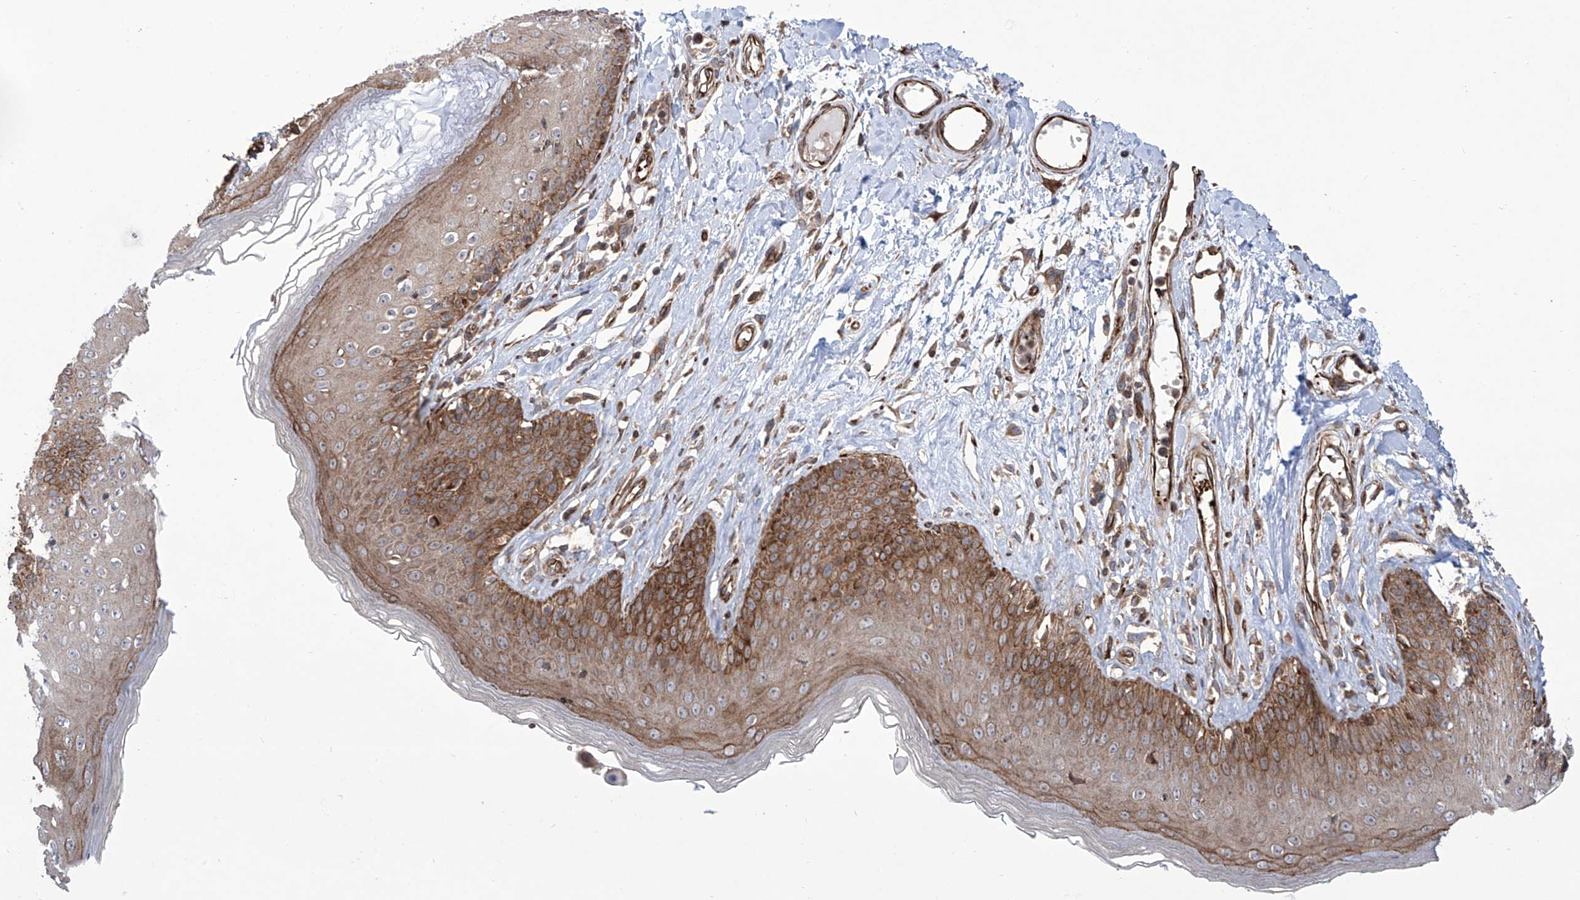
{"staining": {"intensity": "moderate", "quantity": ">75%", "location": "cytoplasmic/membranous"}, "tissue": "skin", "cell_type": "Epidermal cells", "image_type": "normal", "snomed": [{"axis": "morphology", "description": "Normal tissue, NOS"}, {"axis": "morphology", "description": "Squamous cell carcinoma, NOS"}, {"axis": "topography", "description": "Vulva"}], "caption": "Normal skin shows moderate cytoplasmic/membranous positivity in approximately >75% of epidermal cells, visualized by immunohistochemistry. (DAB IHC, brown staining for protein, blue staining for nuclei).", "gene": "APAF1", "patient": {"sex": "female", "age": 85}}